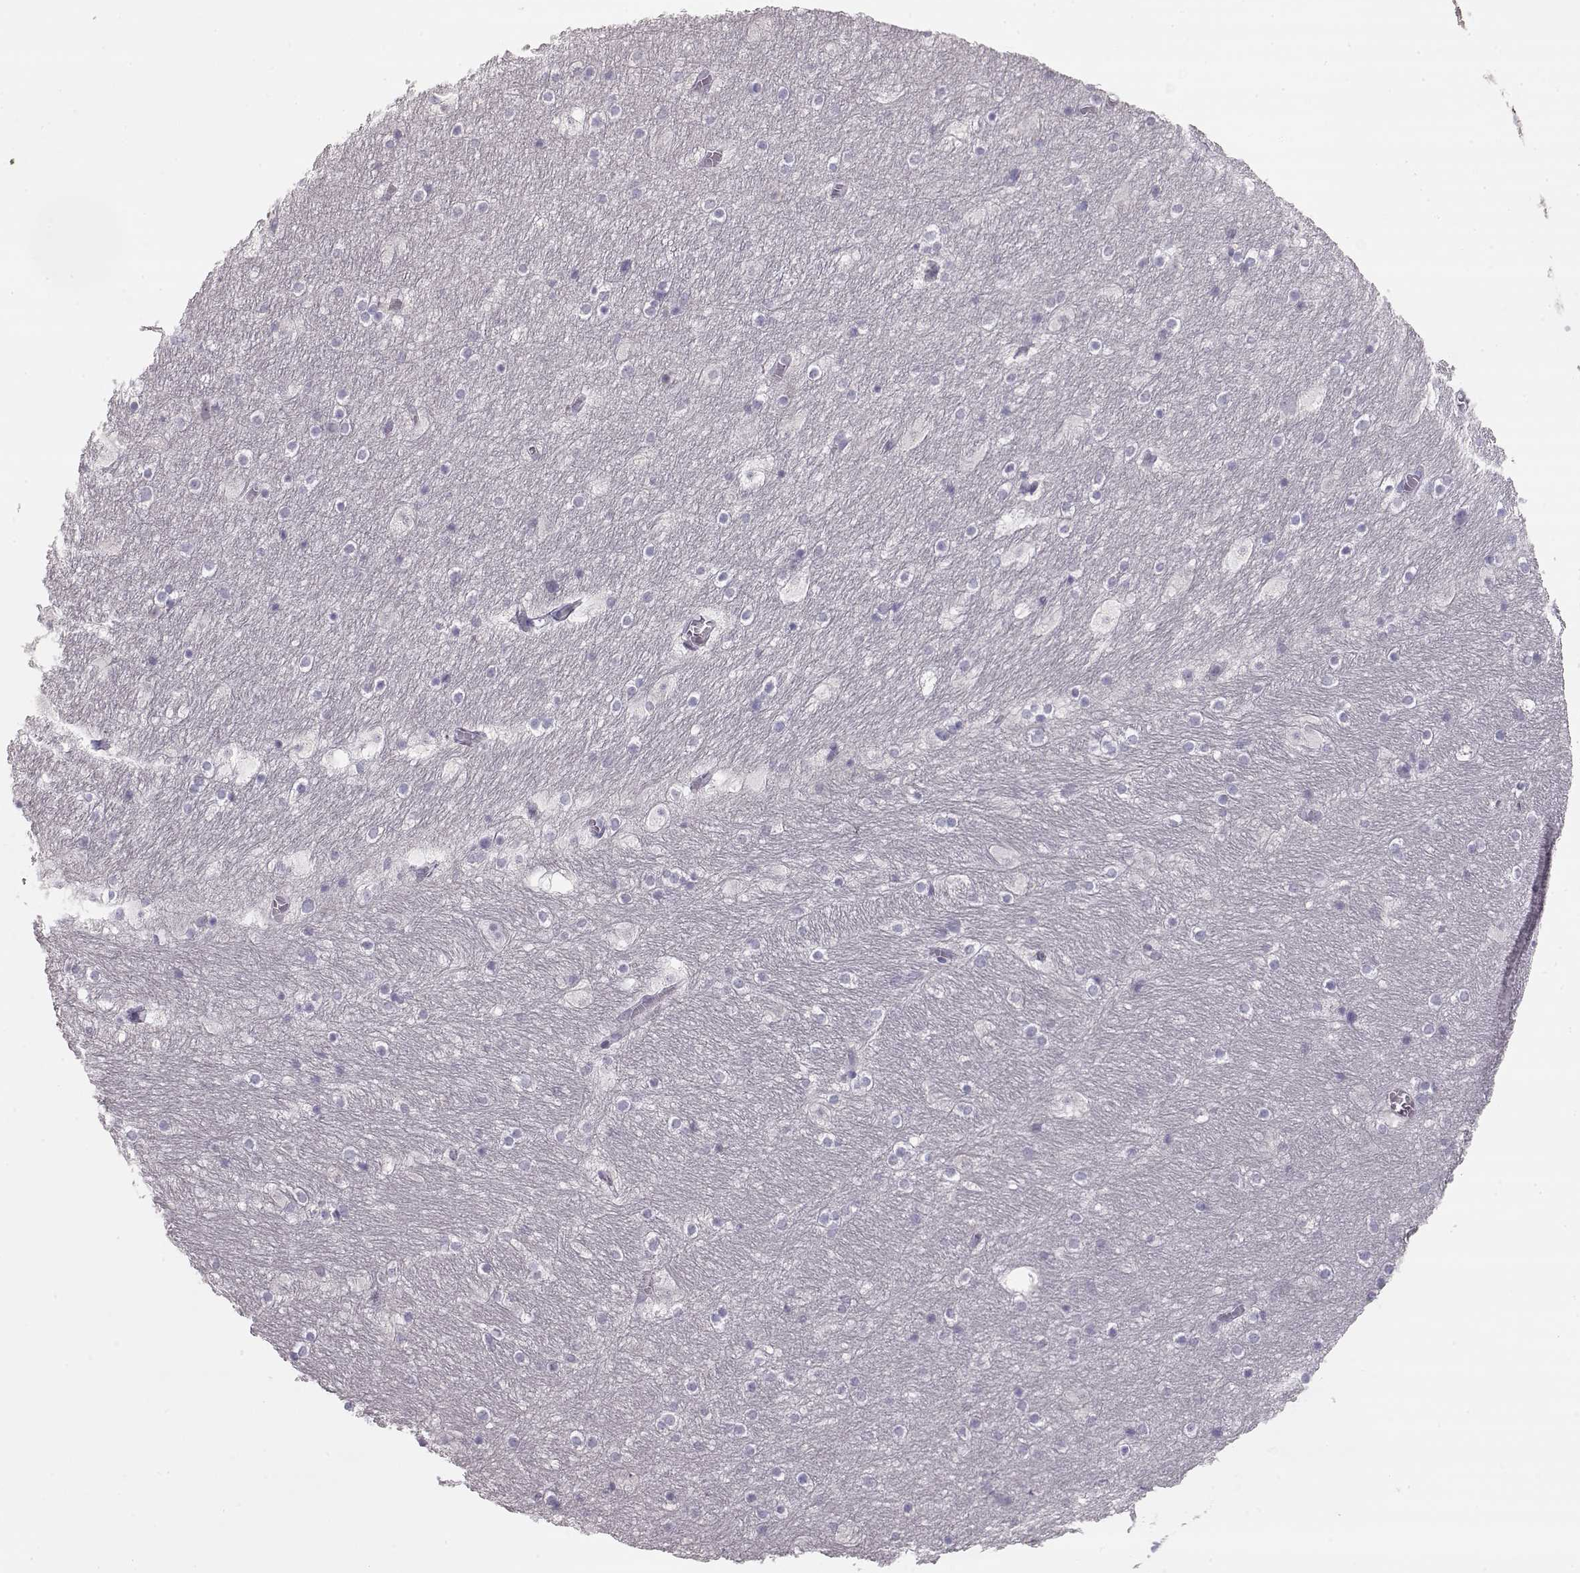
{"staining": {"intensity": "negative", "quantity": "none", "location": "none"}, "tissue": "hippocampus", "cell_type": "Glial cells", "image_type": "normal", "snomed": [{"axis": "morphology", "description": "Normal tissue, NOS"}, {"axis": "topography", "description": "Hippocampus"}], "caption": "A high-resolution photomicrograph shows IHC staining of benign hippocampus, which reveals no significant positivity in glial cells.", "gene": "GLIPR1L2", "patient": {"sex": "male", "age": 45}}